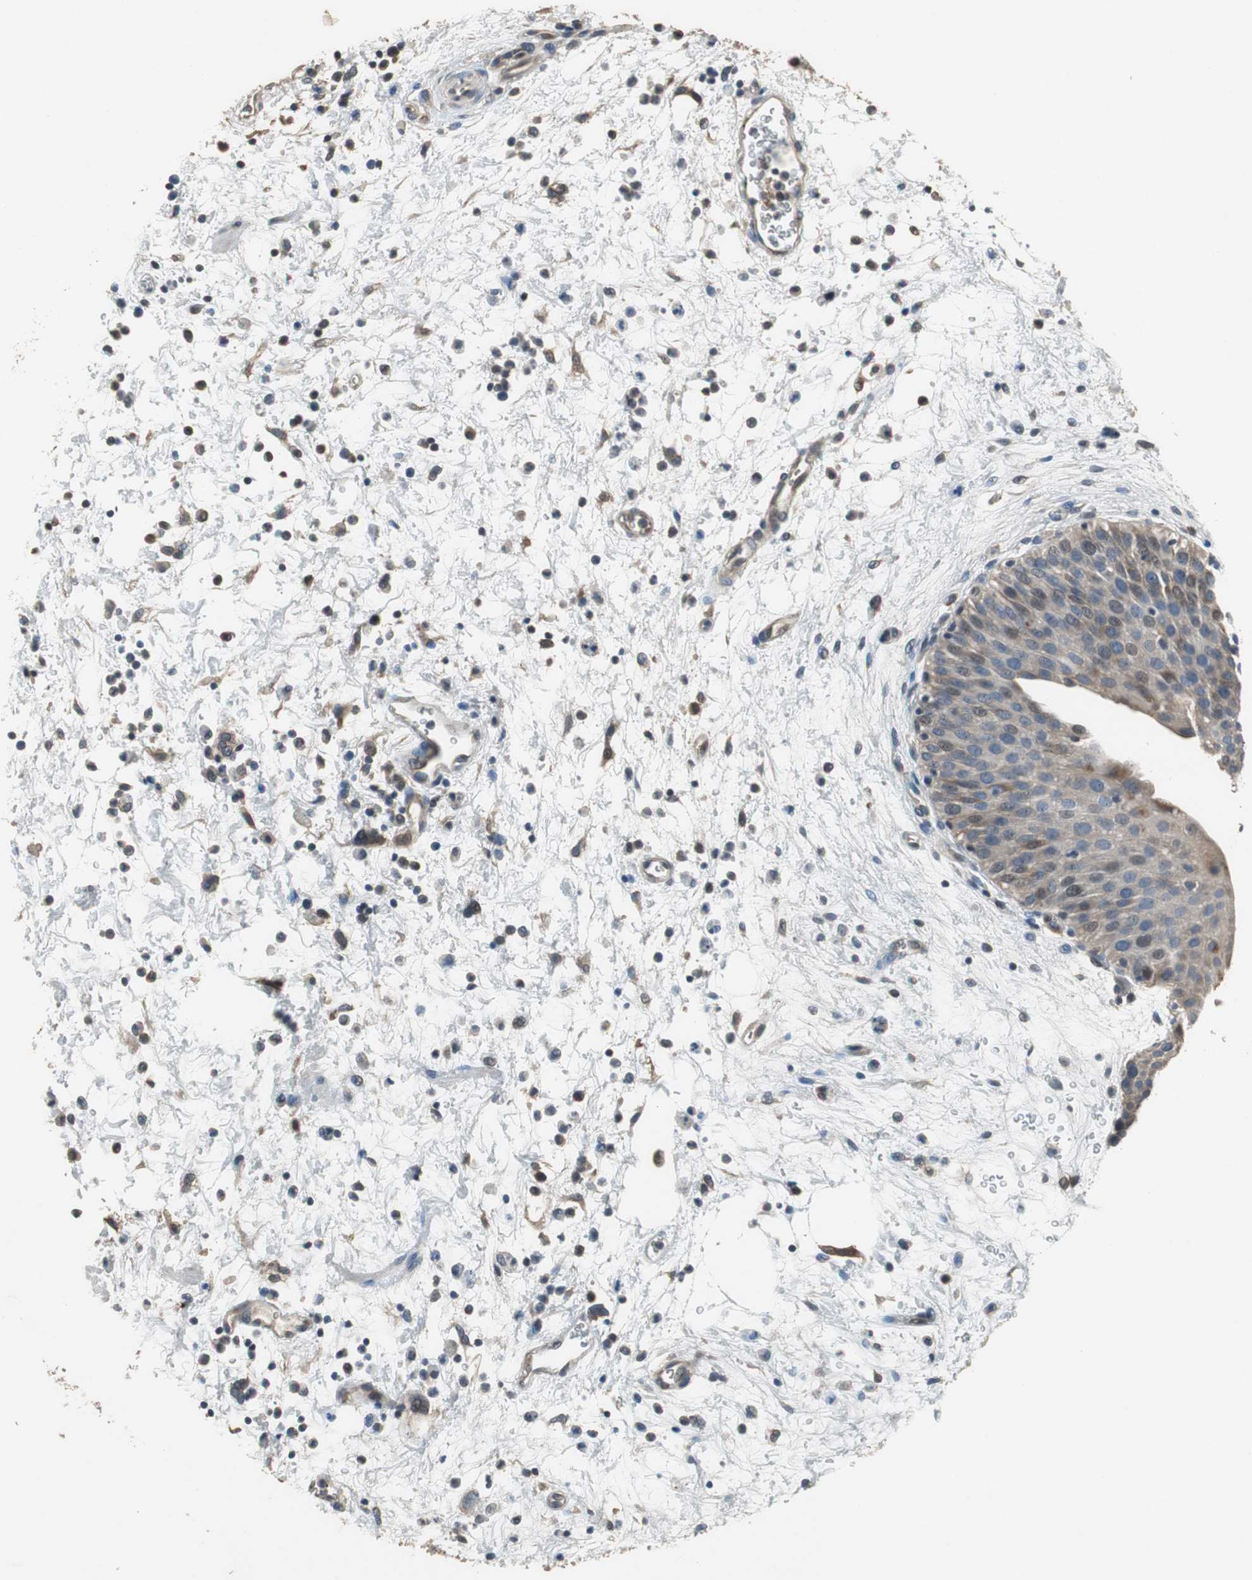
{"staining": {"intensity": "weak", "quantity": "<25%", "location": "cytoplasmic/membranous"}, "tissue": "urinary bladder", "cell_type": "Urothelial cells", "image_type": "normal", "snomed": [{"axis": "morphology", "description": "Normal tissue, NOS"}, {"axis": "morphology", "description": "Dysplasia, NOS"}, {"axis": "topography", "description": "Urinary bladder"}], "caption": "The IHC image has no significant positivity in urothelial cells of urinary bladder.", "gene": "PI4KB", "patient": {"sex": "male", "age": 35}}